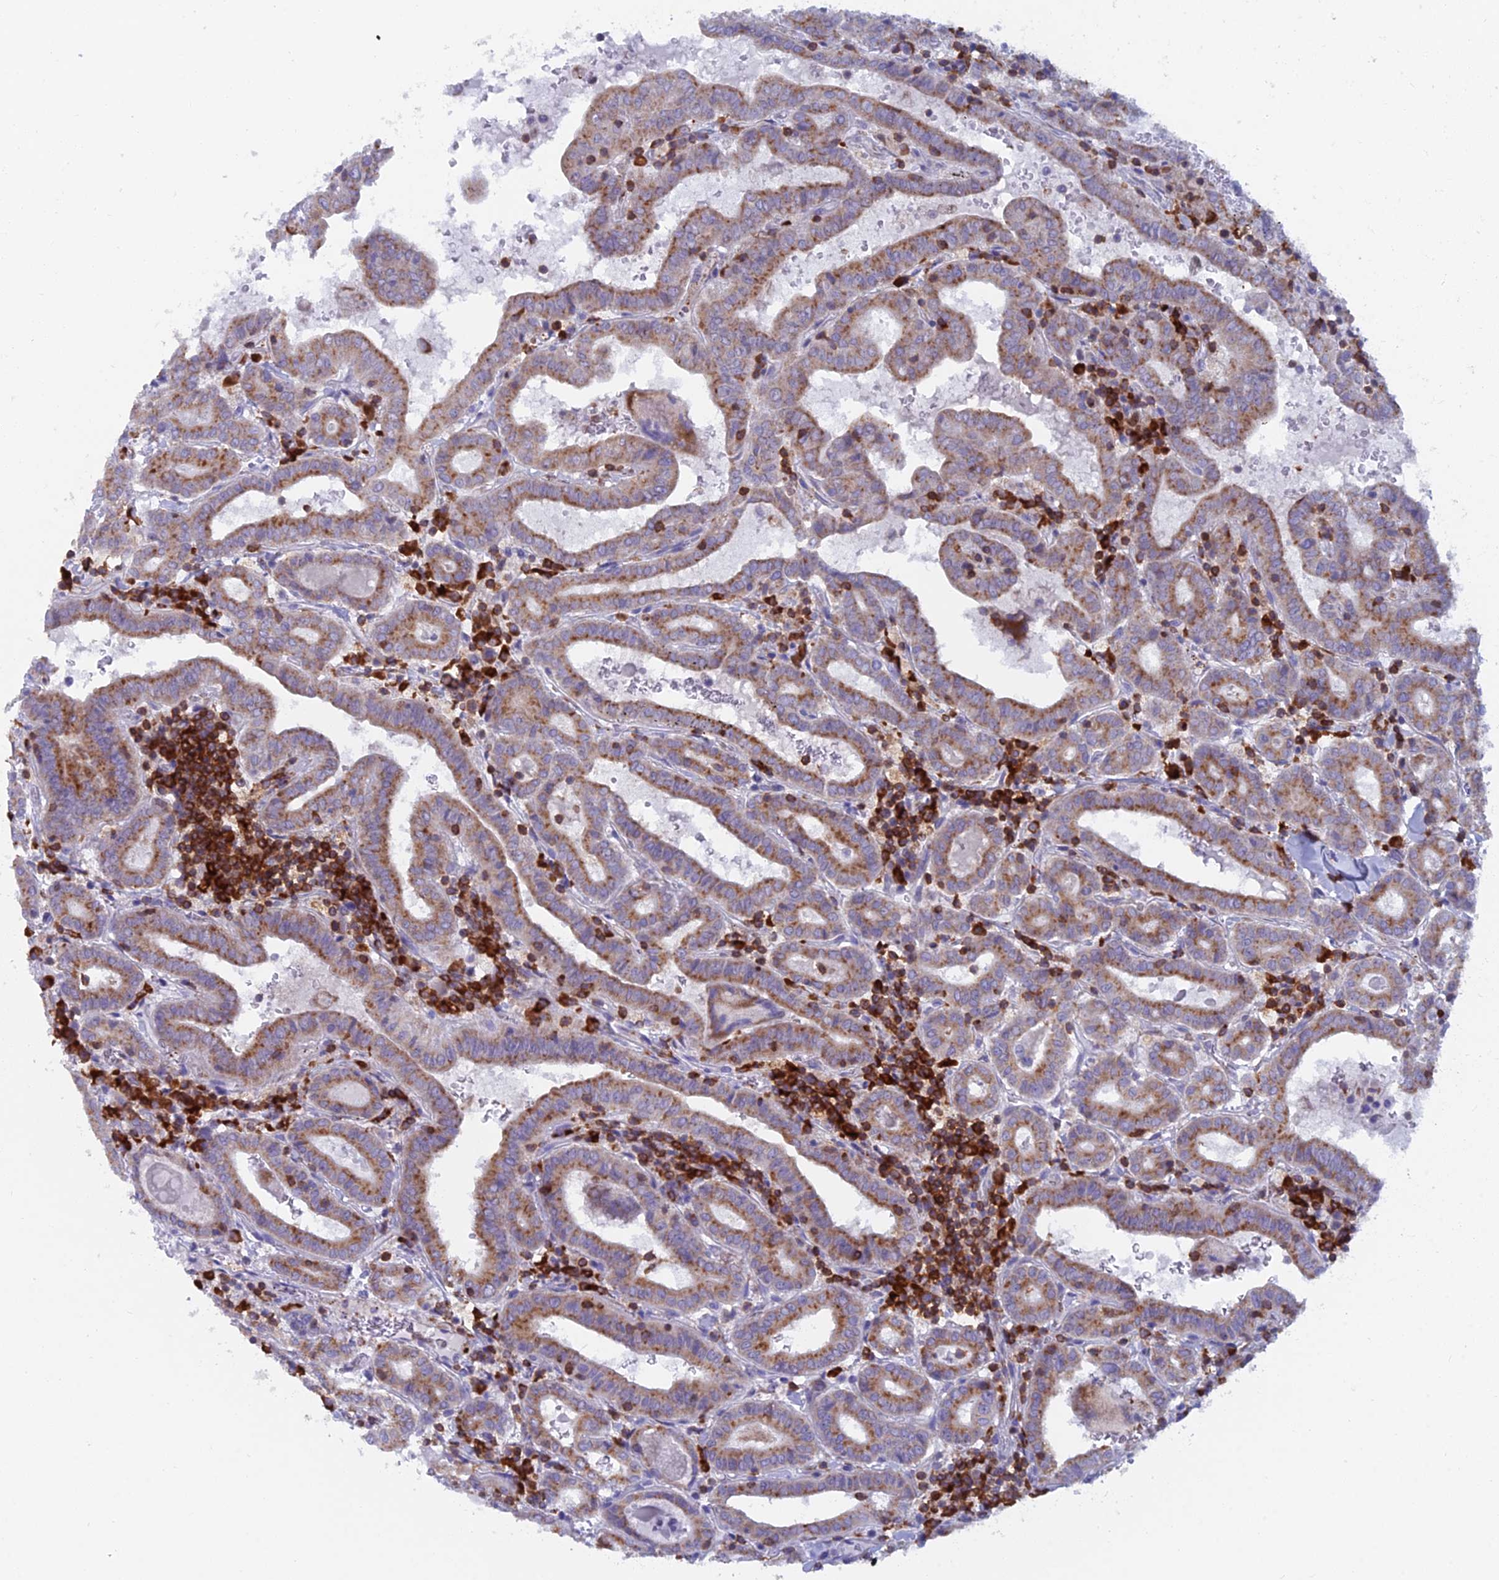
{"staining": {"intensity": "moderate", "quantity": ">75%", "location": "cytoplasmic/membranous"}, "tissue": "thyroid cancer", "cell_type": "Tumor cells", "image_type": "cancer", "snomed": [{"axis": "morphology", "description": "Papillary adenocarcinoma, NOS"}, {"axis": "topography", "description": "Thyroid gland"}], "caption": "Protein expression analysis of human thyroid papillary adenocarcinoma reveals moderate cytoplasmic/membranous staining in about >75% of tumor cells.", "gene": "ABI3BP", "patient": {"sex": "female", "age": 72}}